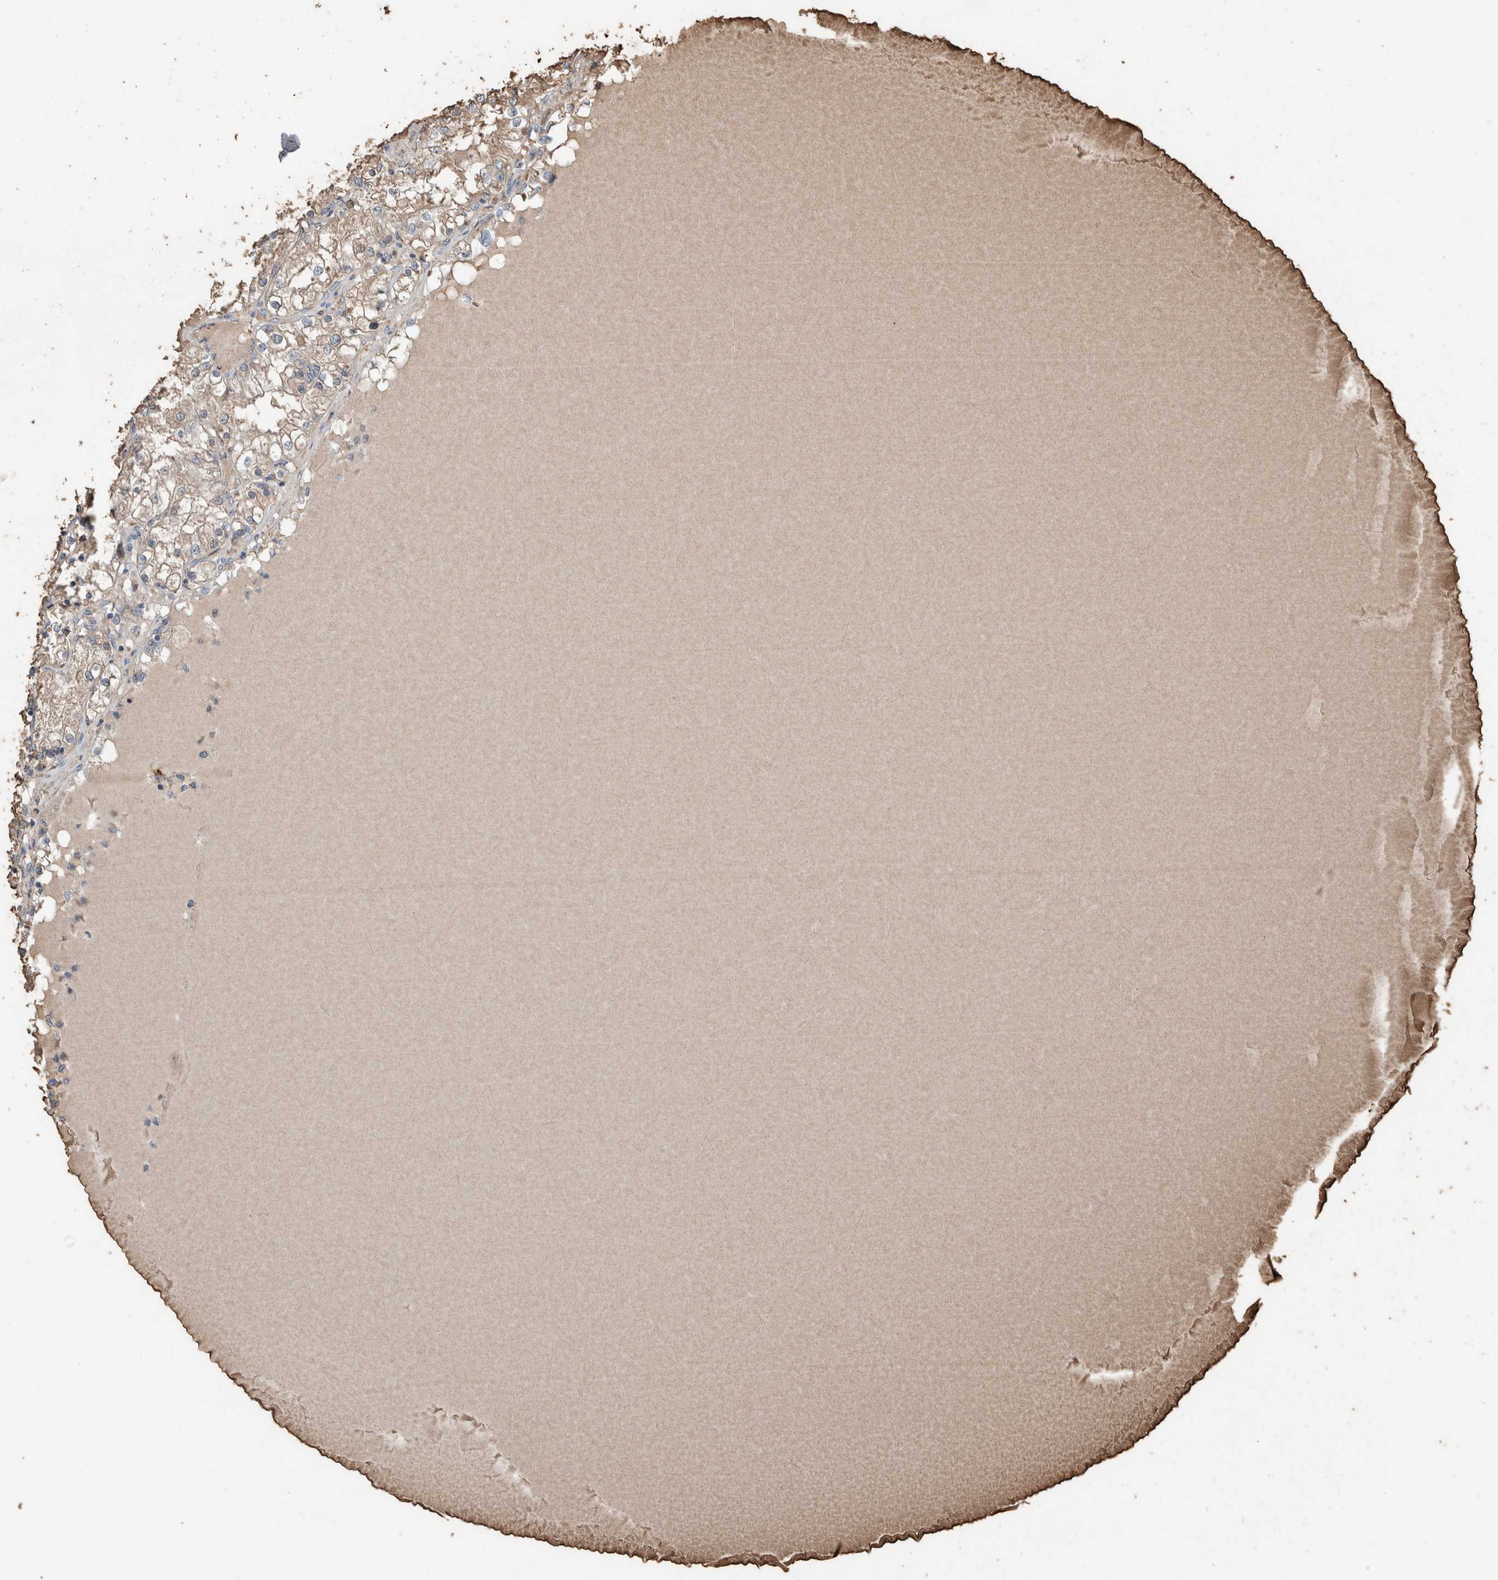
{"staining": {"intensity": "weak", "quantity": ">75%", "location": "cytoplasmic/membranous"}, "tissue": "renal cancer", "cell_type": "Tumor cells", "image_type": "cancer", "snomed": [{"axis": "morphology", "description": "Adenocarcinoma, NOS"}, {"axis": "topography", "description": "Kidney"}], "caption": "Weak cytoplasmic/membranous staining is seen in approximately >75% of tumor cells in renal cancer.", "gene": "USP34", "patient": {"sex": "male", "age": 68}}